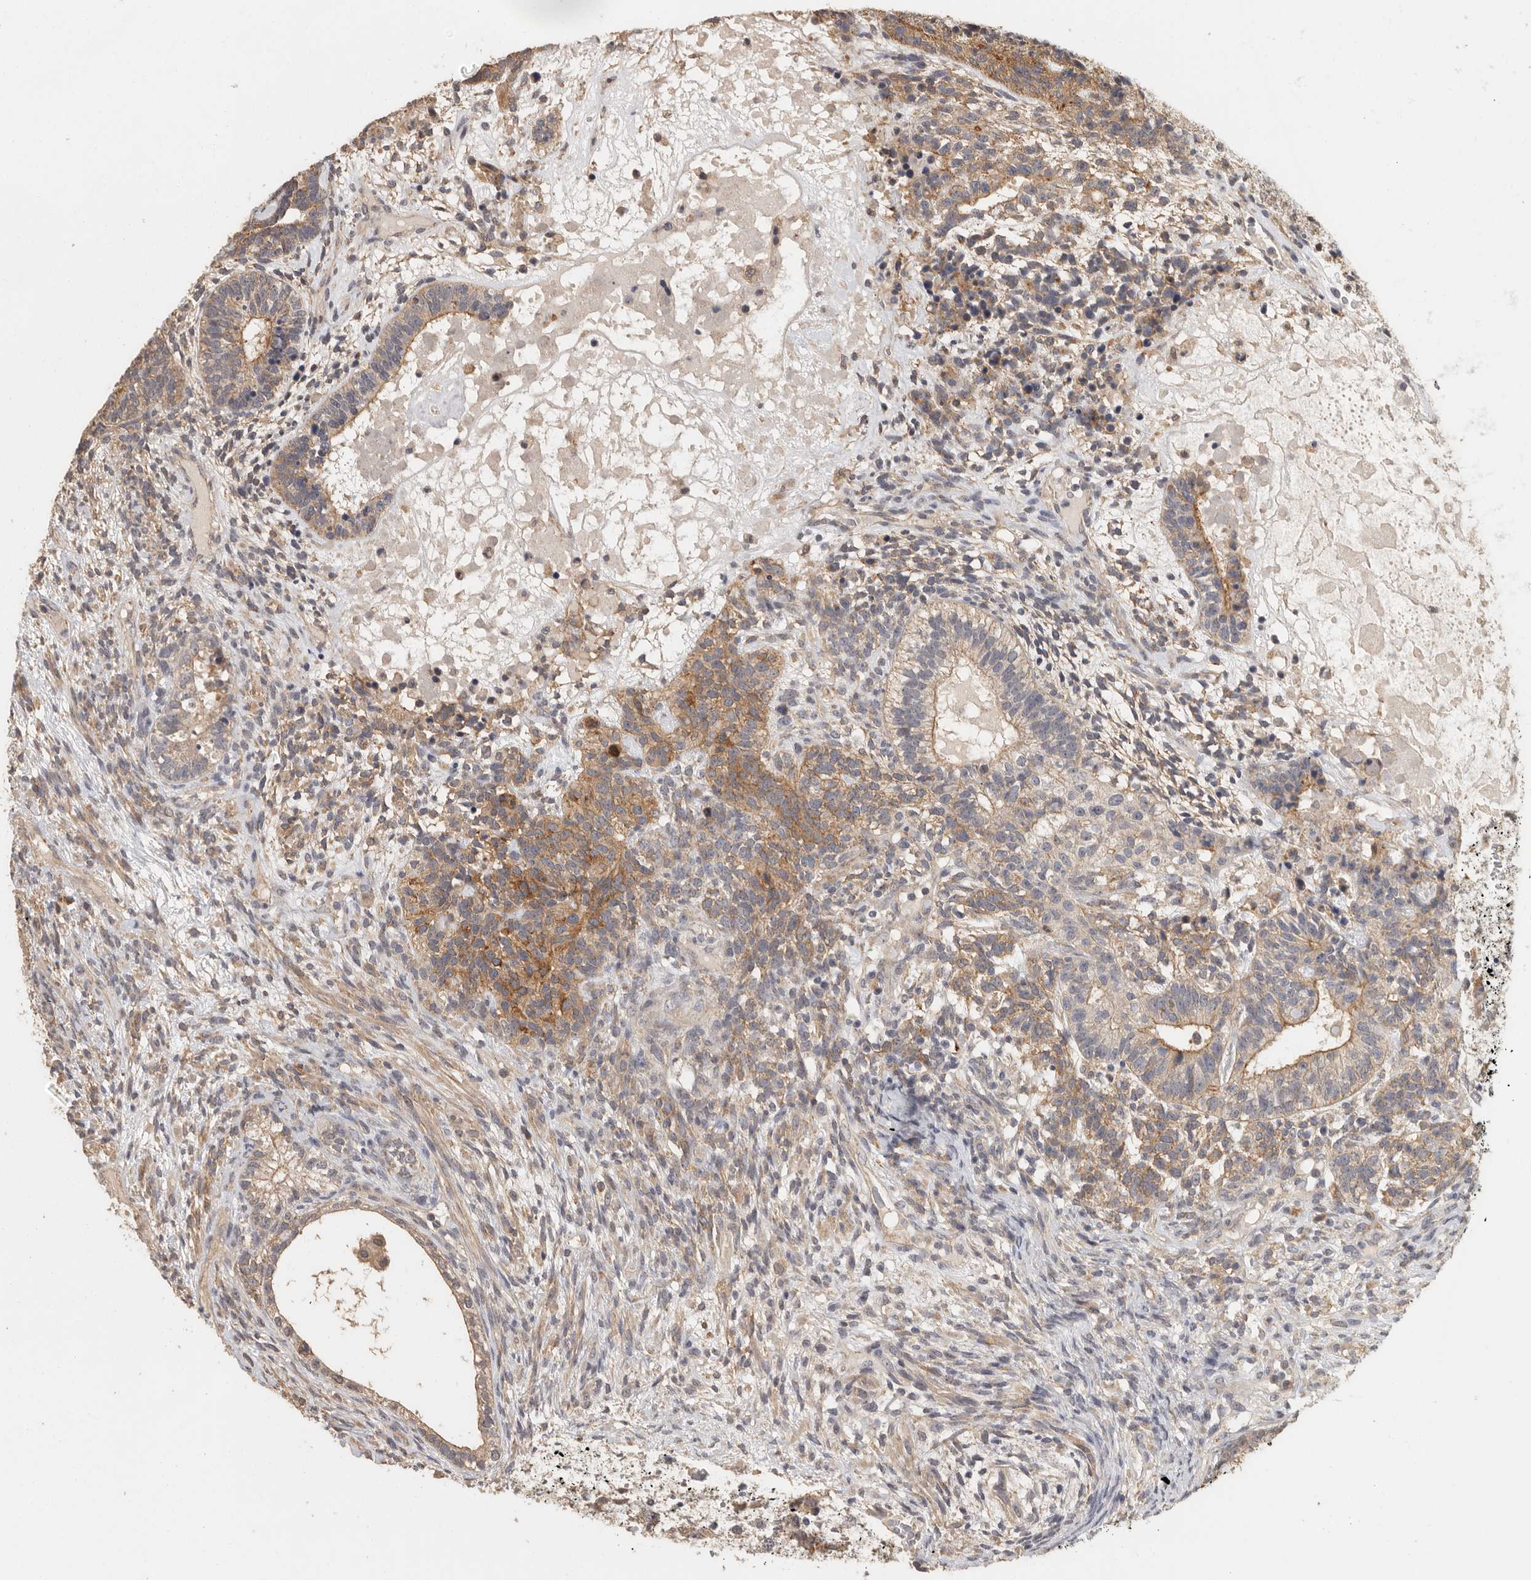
{"staining": {"intensity": "moderate", "quantity": "25%-75%", "location": "cytoplasmic/membranous"}, "tissue": "testis cancer", "cell_type": "Tumor cells", "image_type": "cancer", "snomed": [{"axis": "morphology", "description": "Seminoma, NOS"}, {"axis": "morphology", "description": "Carcinoma, Embryonal, NOS"}, {"axis": "topography", "description": "Testis"}], "caption": "Protein staining demonstrates moderate cytoplasmic/membranous expression in about 25%-75% of tumor cells in testis seminoma.", "gene": "BAIAP2", "patient": {"sex": "male", "age": 28}}